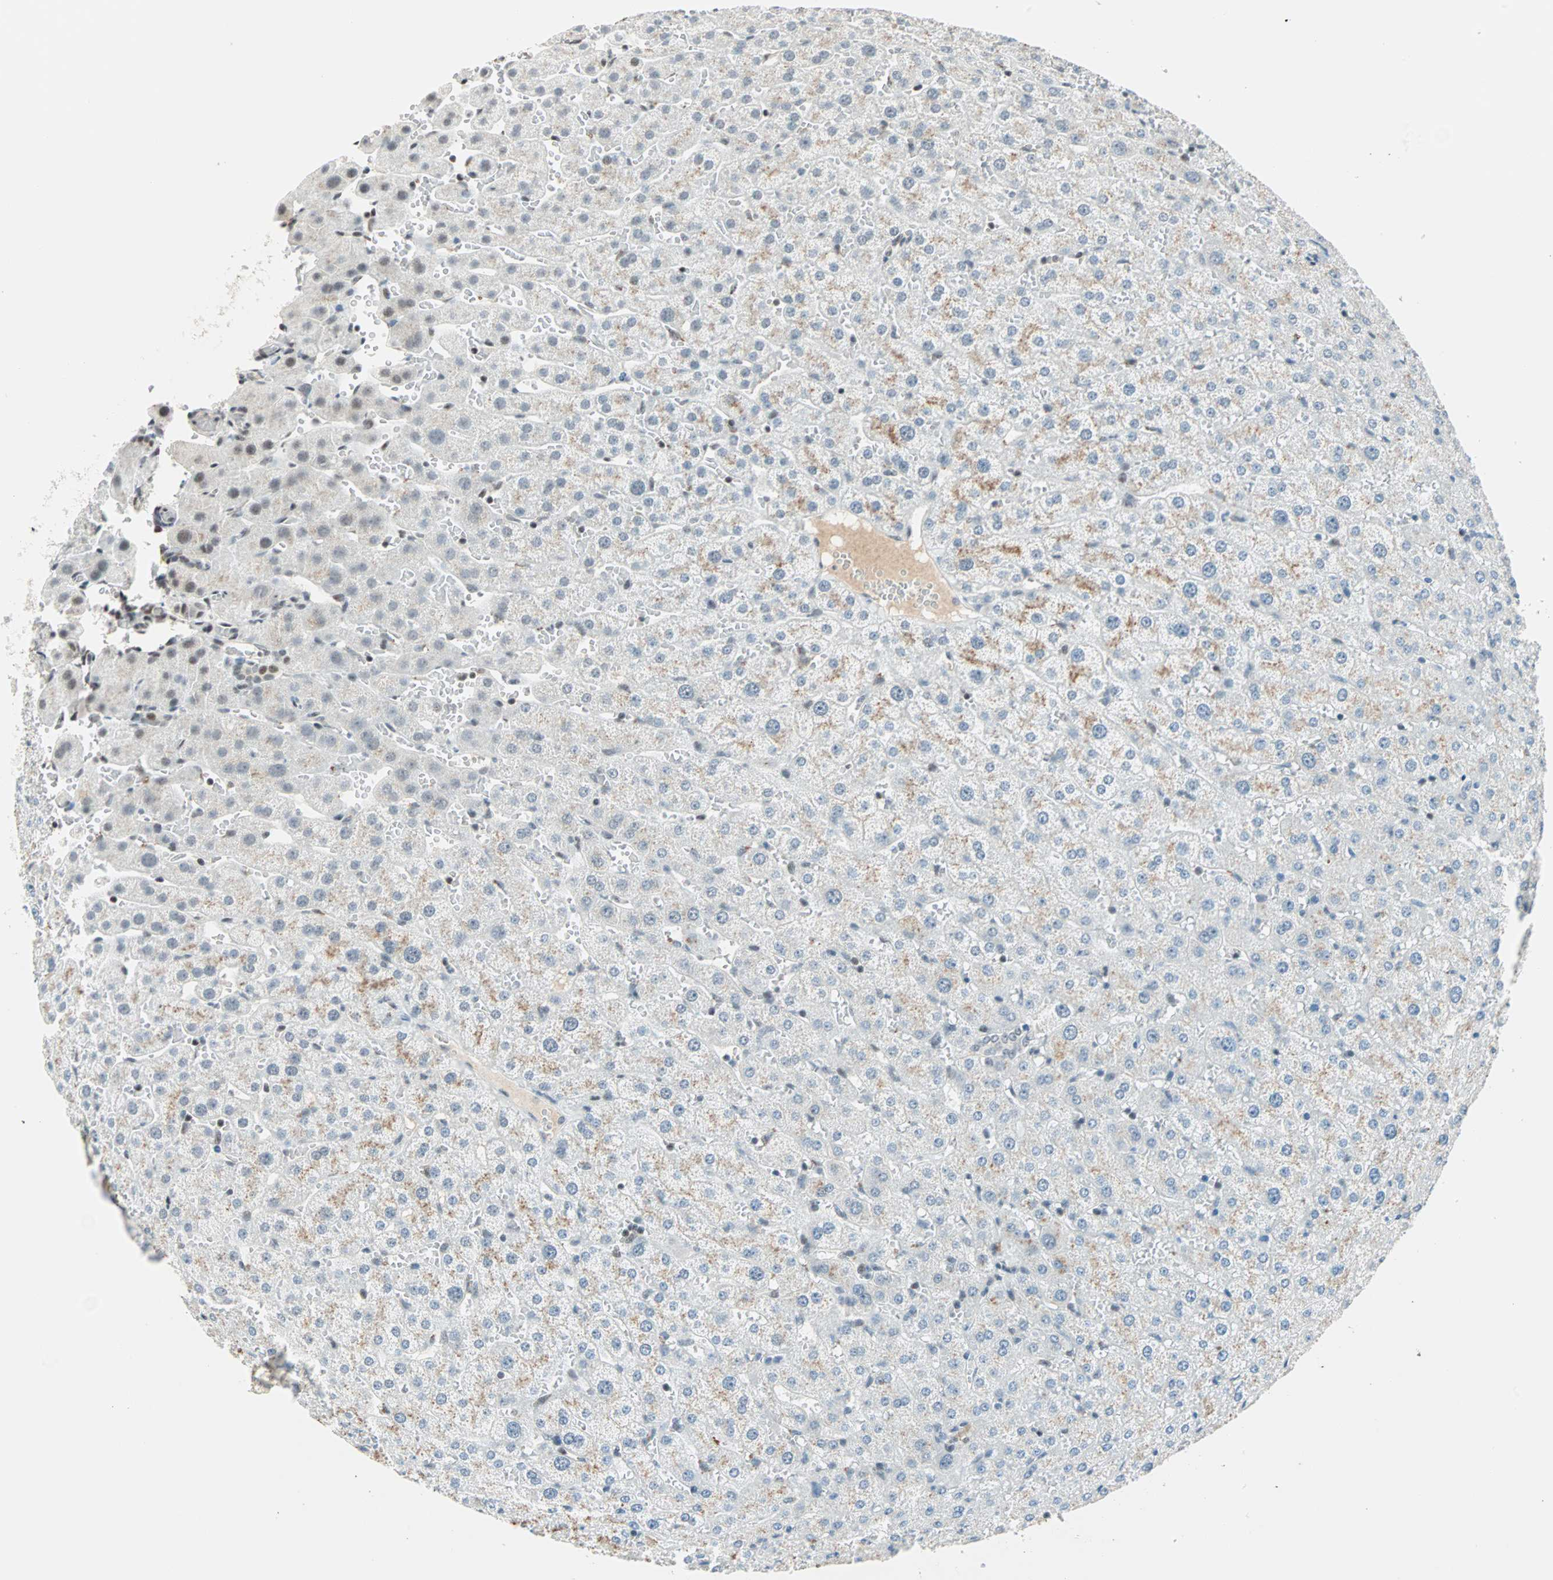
{"staining": {"intensity": "negative", "quantity": "none", "location": "none"}, "tissue": "liver", "cell_type": "Cholangiocytes", "image_type": "normal", "snomed": [{"axis": "morphology", "description": "Normal tissue, NOS"}, {"axis": "morphology", "description": "Fibrosis, NOS"}, {"axis": "topography", "description": "Liver"}], "caption": "High power microscopy micrograph of an immunohistochemistry (IHC) micrograph of unremarkable liver, revealing no significant staining in cholangiocytes. (DAB IHC visualized using brightfield microscopy, high magnification).", "gene": "SIN3A", "patient": {"sex": "female", "age": 29}}